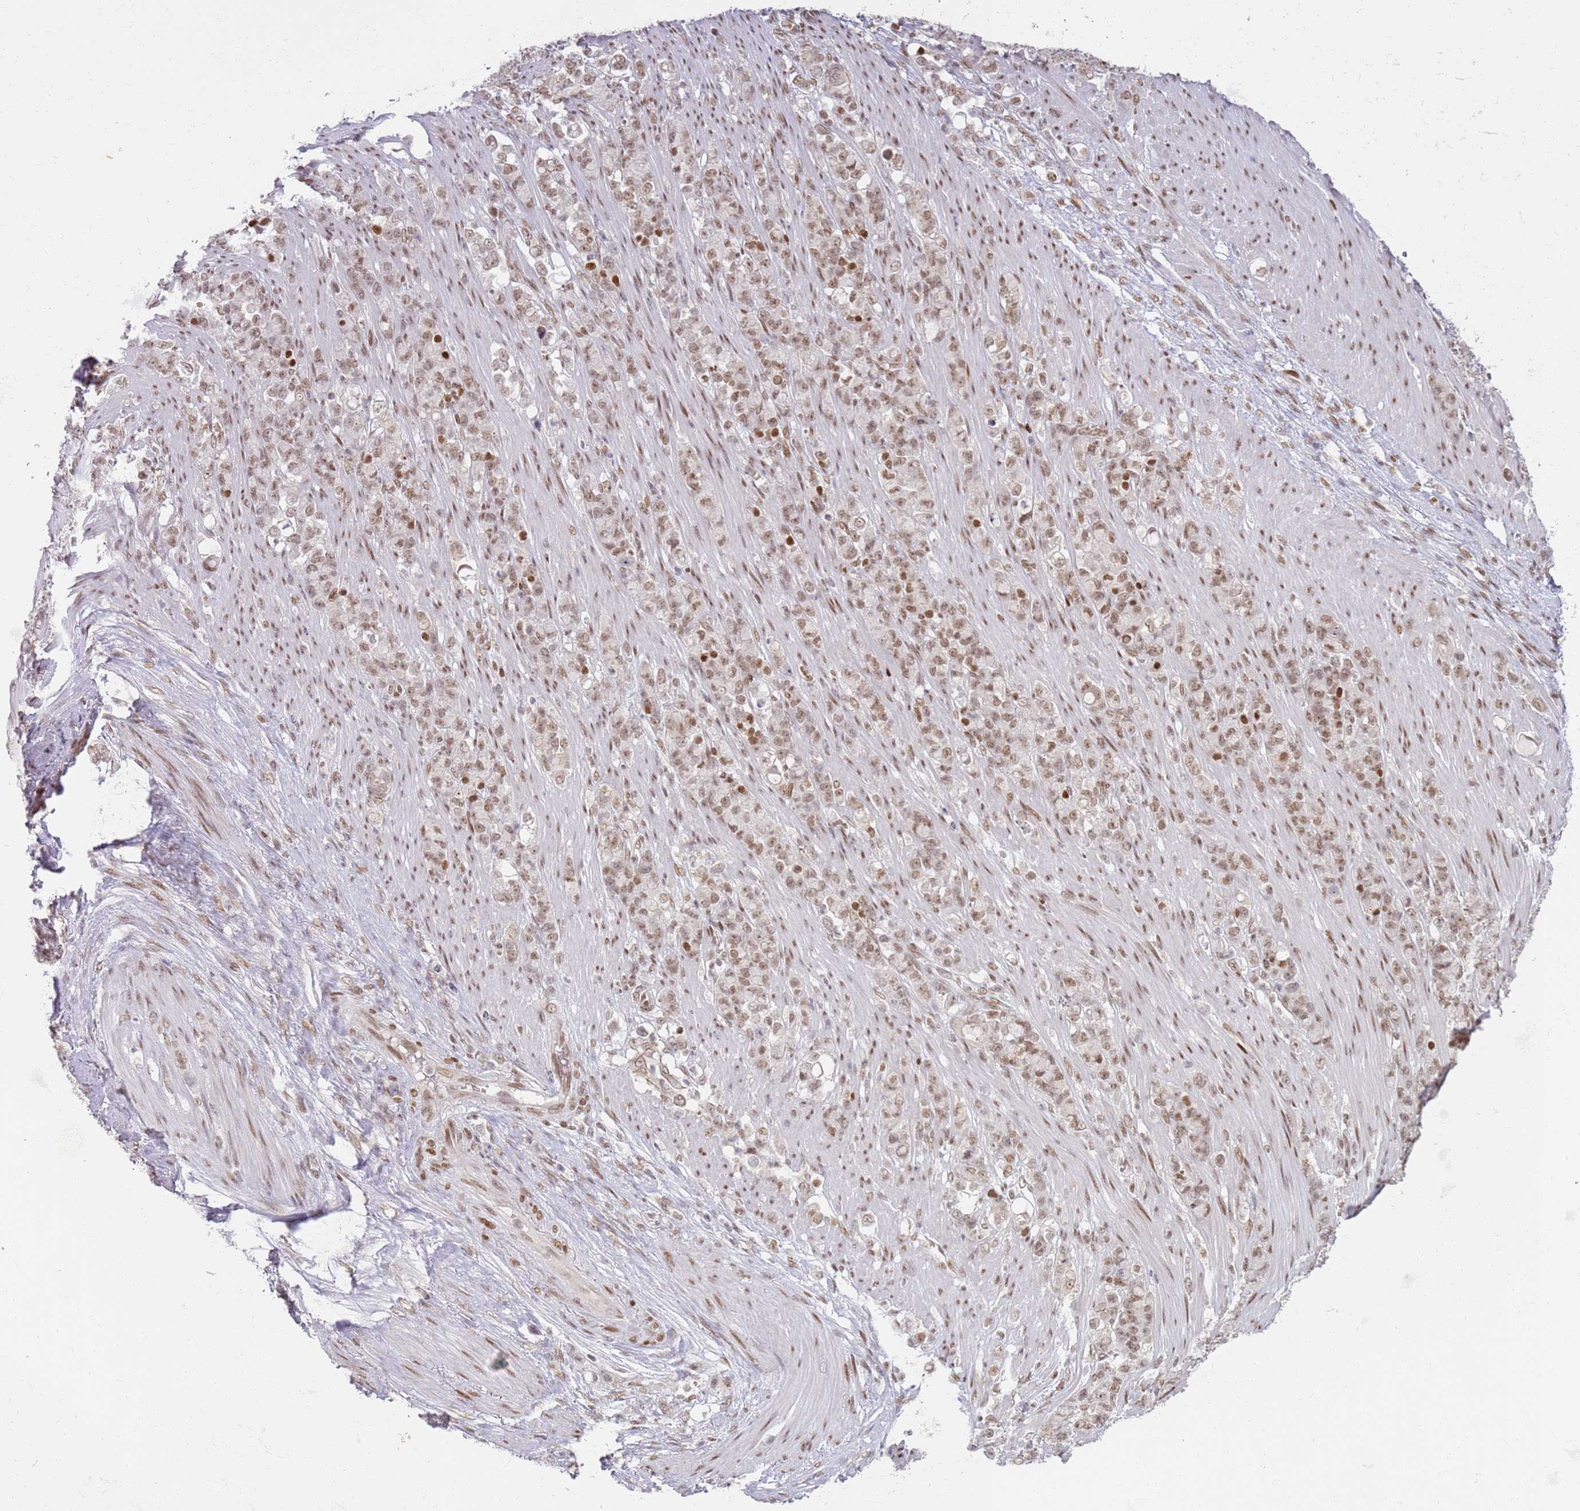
{"staining": {"intensity": "moderate", "quantity": ">75%", "location": "nuclear"}, "tissue": "stomach cancer", "cell_type": "Tumor cells", "image_type": "cancer", "snomed": [{"axis": "morphology", "description": "Normal tissue, NOS"}, {"axis": "morphology", "description": "Adenocarcinoma, NOS"}, {"axis": "topography", "description": "Stomach"}], "caption": "Protein expression analysis of stomach cancer (adenocarcinoma) reveals moderate nuclear positivity in about >75% of tumor cells. (DAB = brown stain, brightfield microscopy at high magnification).", "gene": "PHC2", "patient": {"sex": "female", "age": 79}}